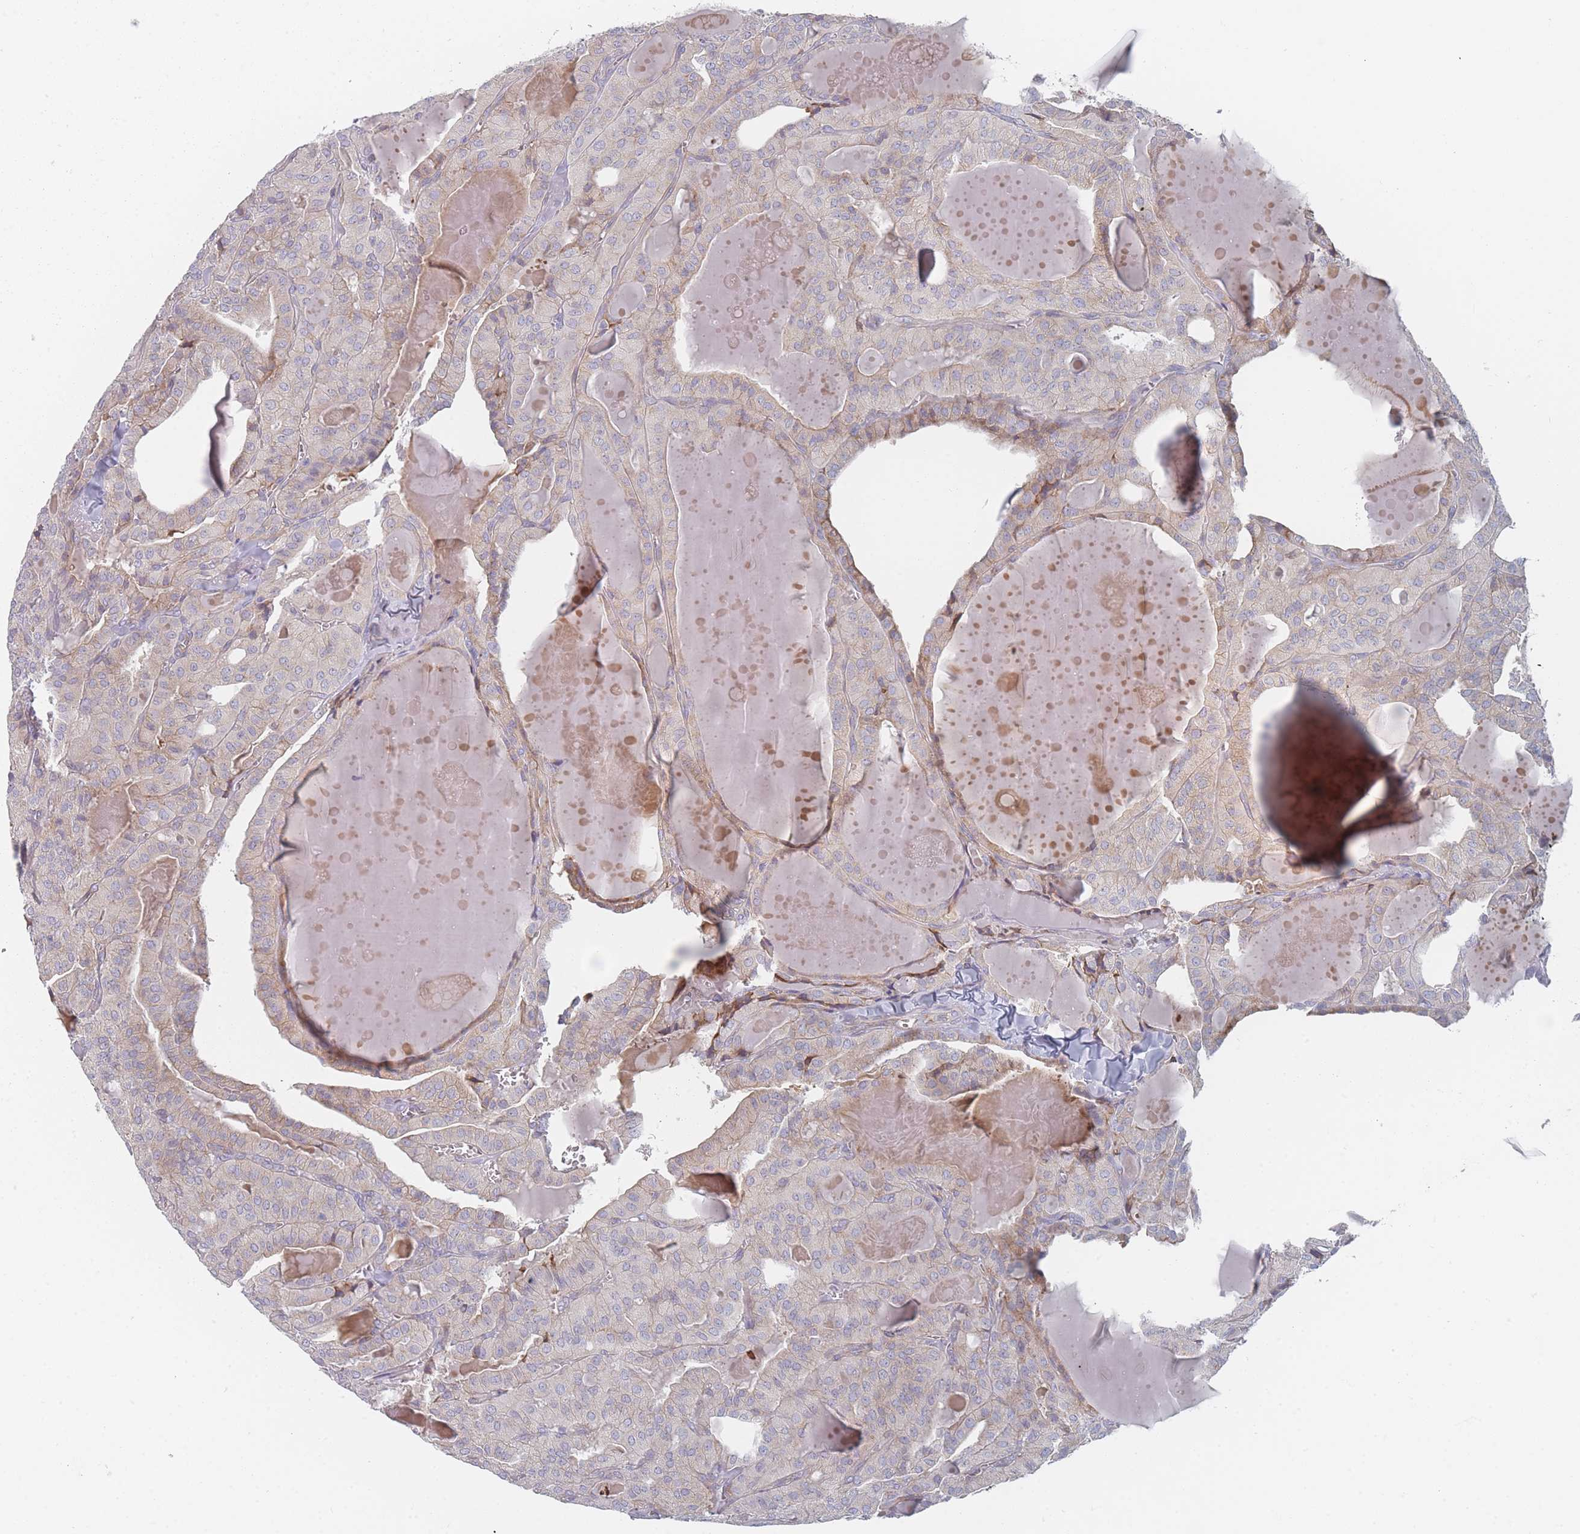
{"staining": {"intensity": "weak", "quantity": "<25%", "location": "cytoplasmic/membranous"}, "tissue": "thyroid cancer", "cell_type": "Tumor cells", "image_type": "cancer", "snomed": [{"axis": "morphology", "description": "Papillary adenocarcinoma, NOS"}, {"axis": "topography", "description": "Thyroid gland"}], "caption": "Thyroid cancer stained for a protein using immunohistochemistry (IHC) exhibits no expression tumor cells.", "gene": "CACNG5", "patient": {"sex": "male", "age": 52}}